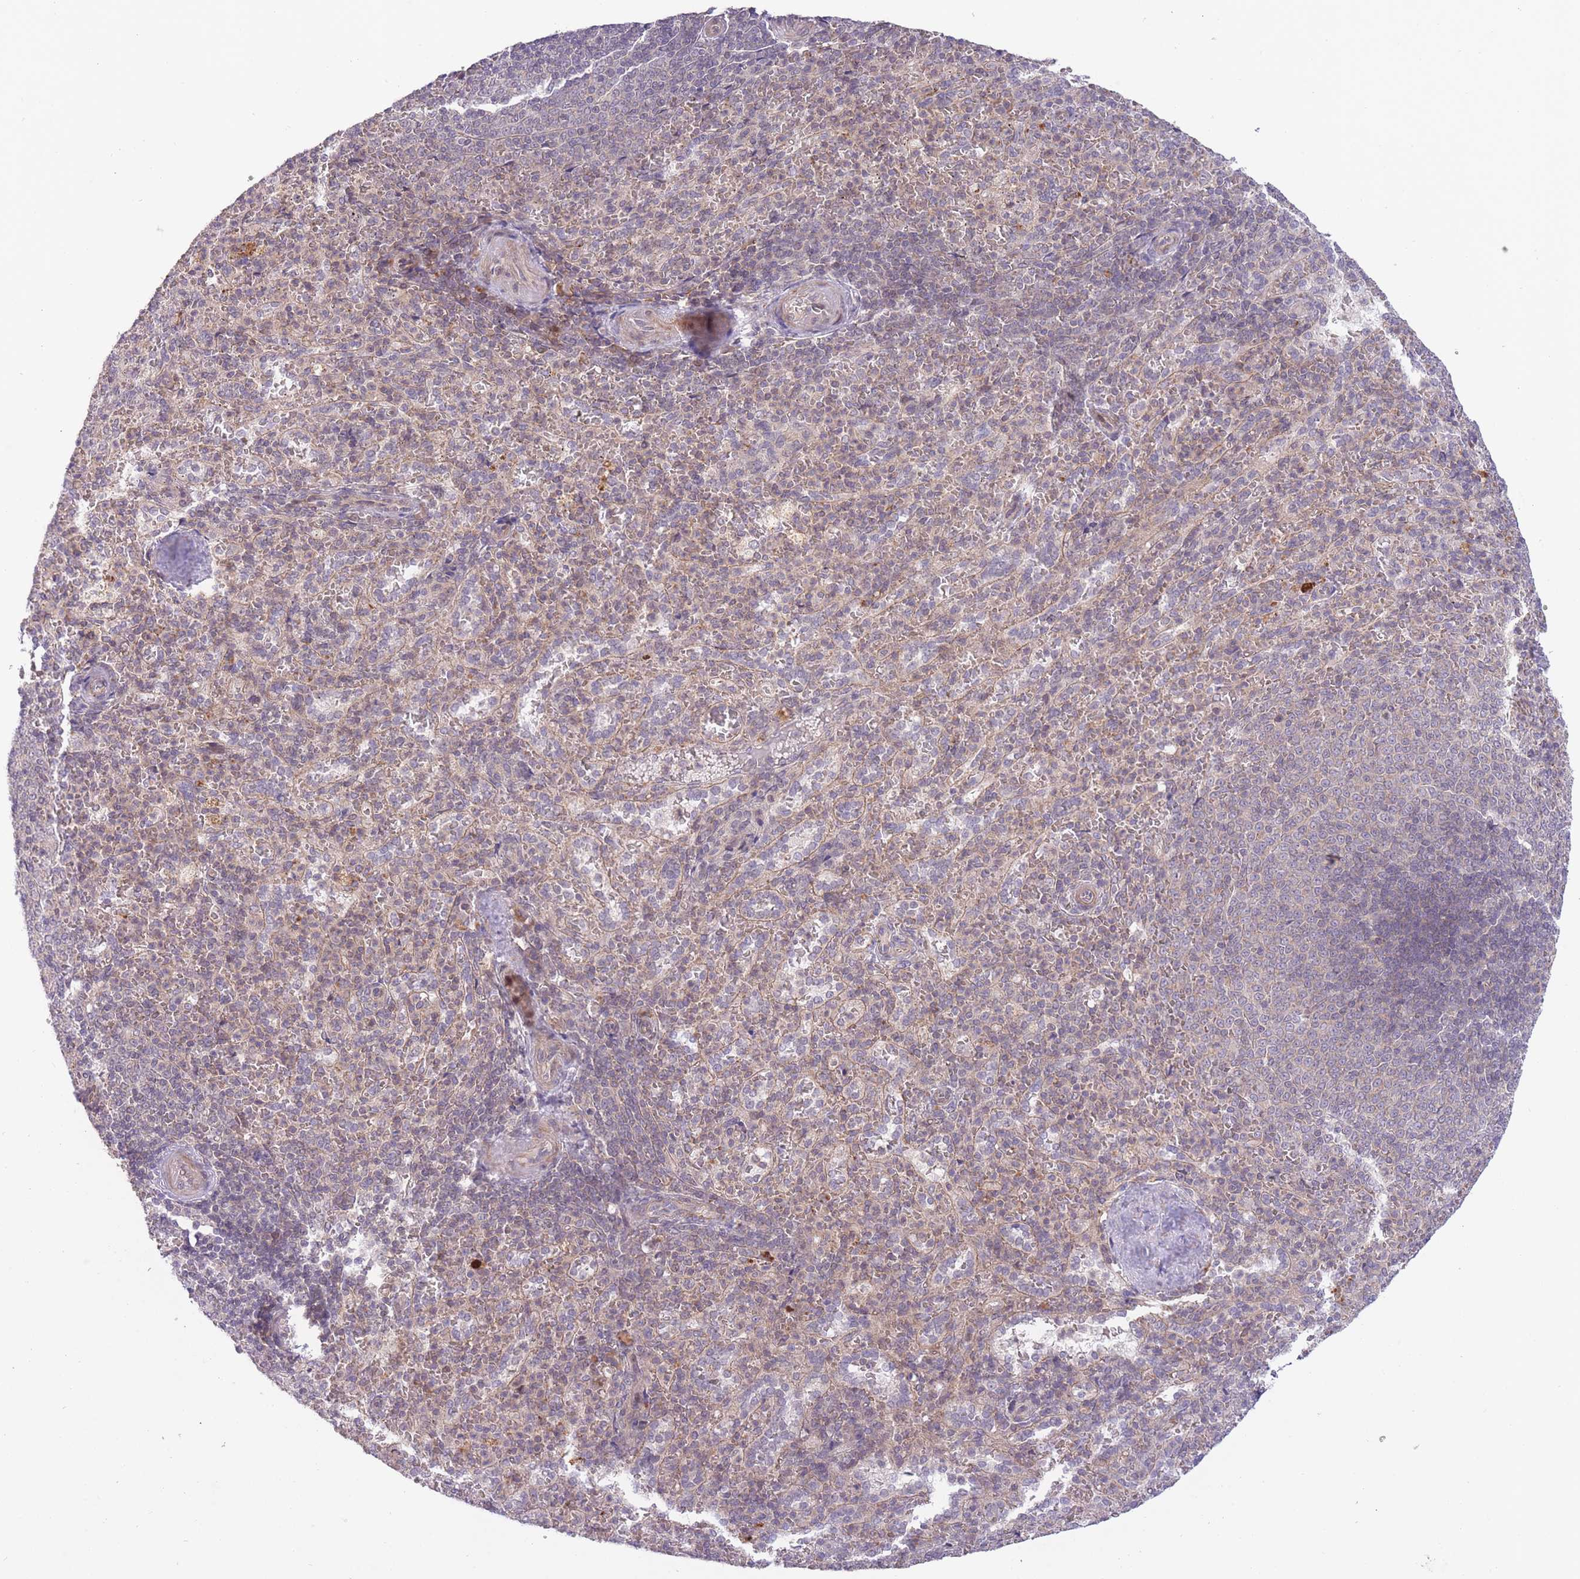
{"staining": {"intensity": "negative", "quantity": "none", "location": "none"}, "tissue": "spleen", "cell_type": "Cells in red pulp", "image_type": "normal", "snomed": [{"axis": "morphology", "description": "Normal tissue, NOS"}, {"axis": "topography", "description": "Spleen"}], "caption": "Immunohistochemical staining of unremarkable spleen reveals no significant expression in cells in red pulp. The staining is performed using DAB brown chromogen with nuclei counter-stained in using hematoxylin.", "gene": "FUT3", "patient": {"sex": "female", "age": 21}}